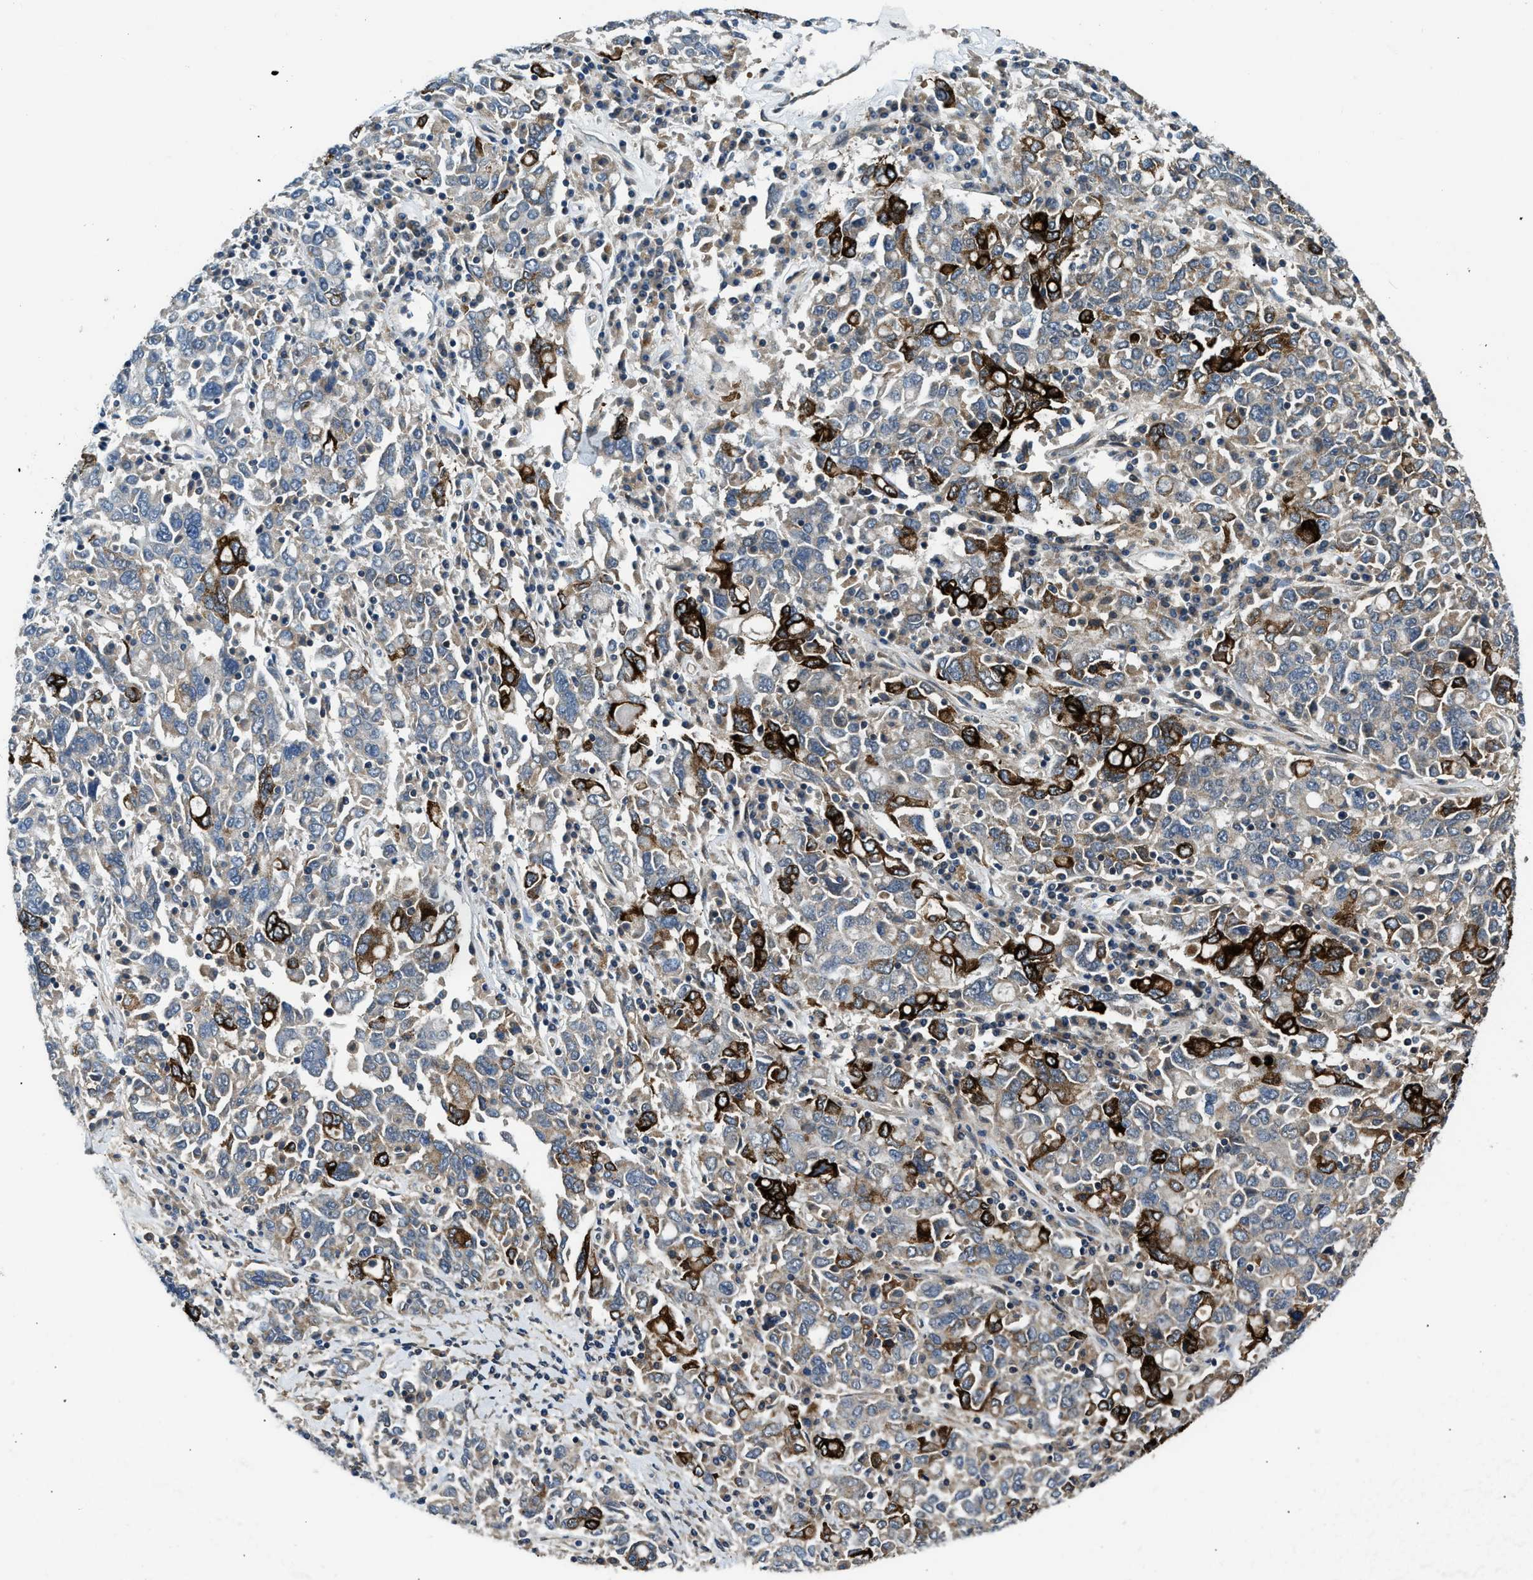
{"staining": {"intensity": "strong", "quantity": "<25%", "location": "cytoplasmic/membranous"}, "tissue": "ovarian cancer", "cell_type": "Tumor cells", "image_type": "cancer", "snomed": [{"axis": "morphology", "description": "Carcinoma, endometroid"}, {"axis": "topography", "description": "Ovary"}], "caption": "Protein expression analysis of human endometroid carcinoma (ovarian) reveals strong cytoplasmic/membranous positivity in about <25% of tumor cells.", "gene": "IL3RA", "patient": {"sex": "female", "age": 62}}